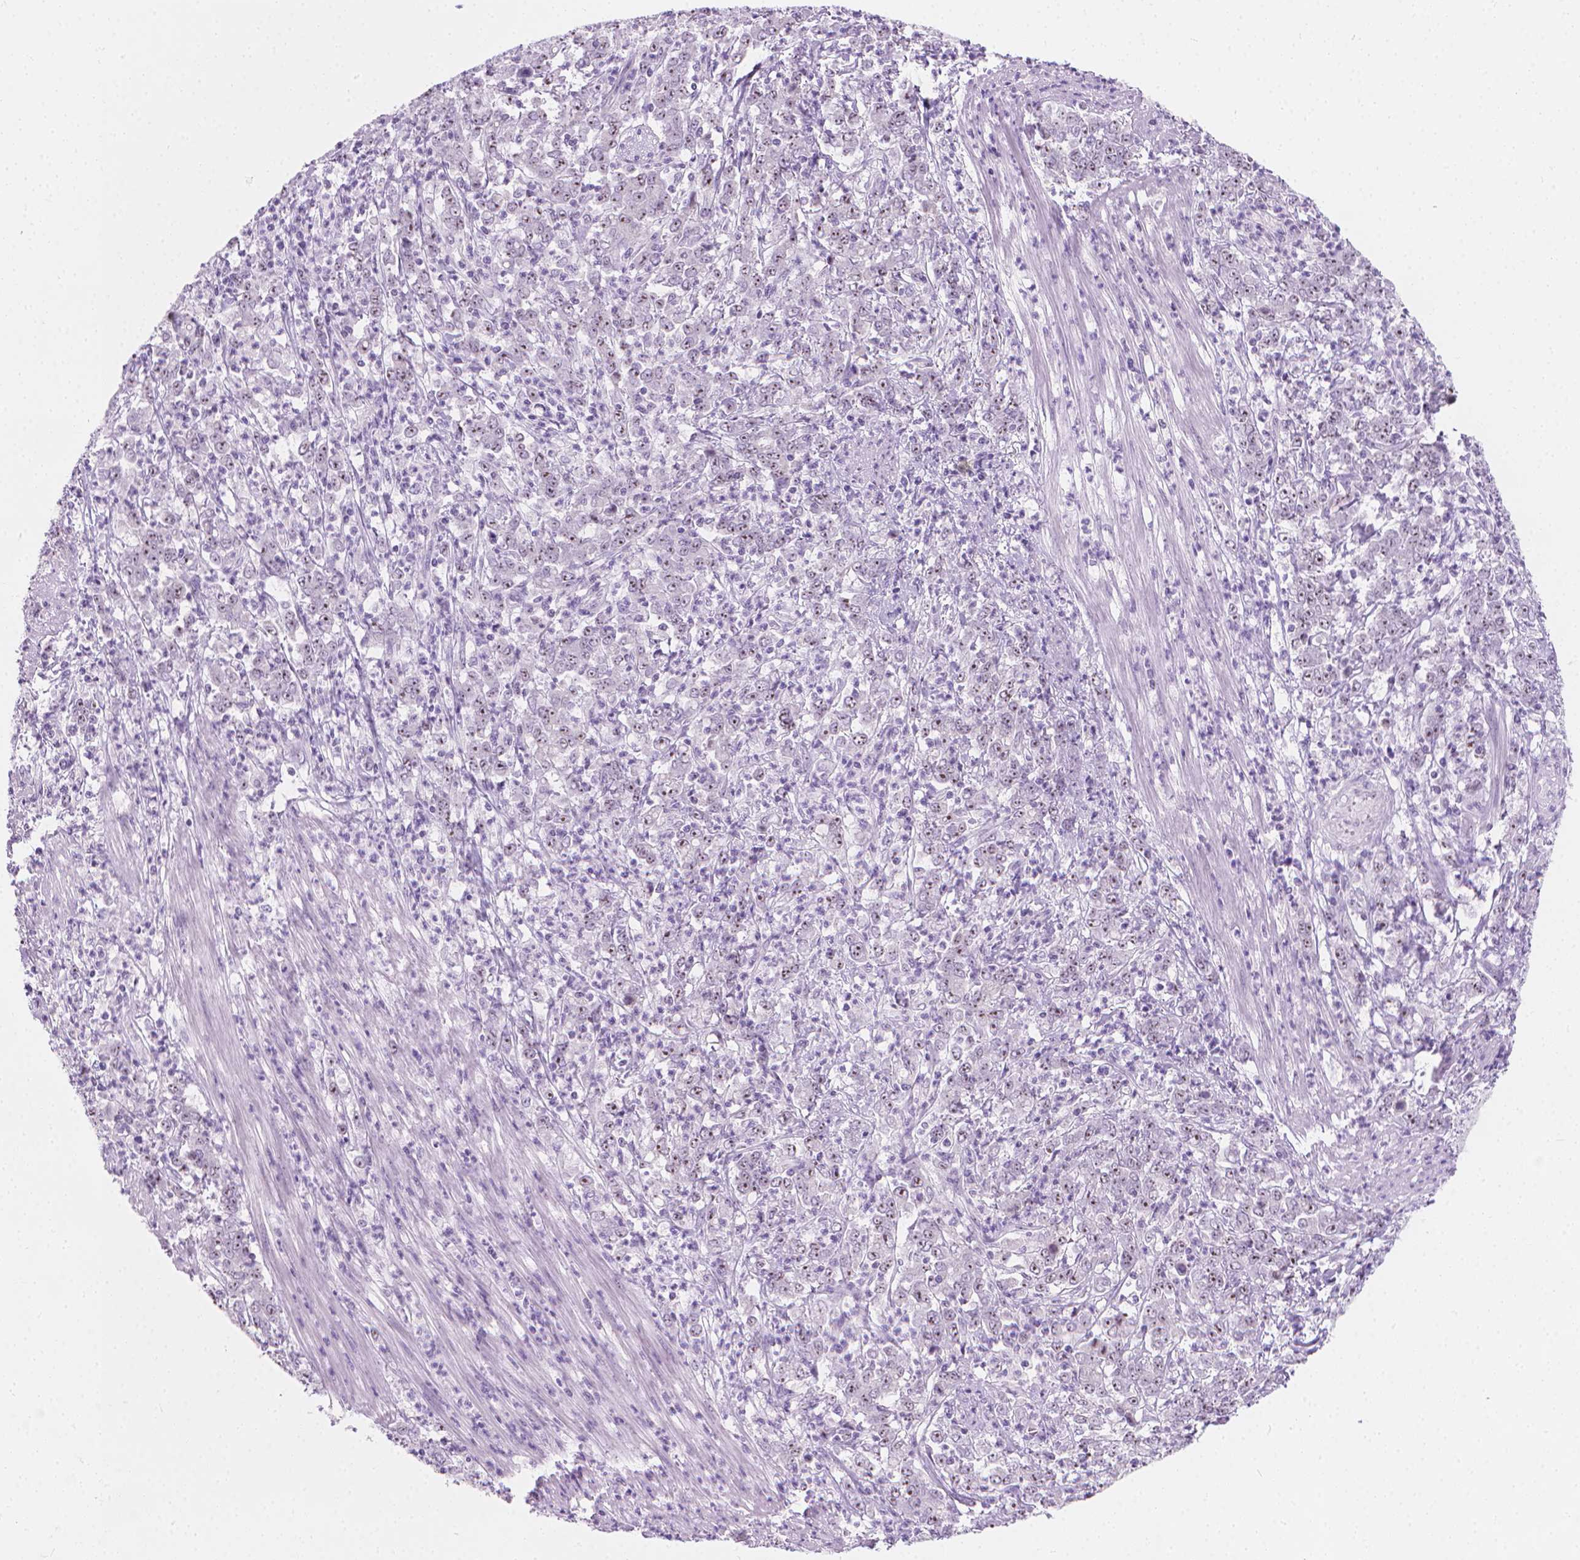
{"staining": {"intensity": "moderate", "quantity": "<25%", "location": "nuclear"}, "tissue": "stomach cancer", "cell_type": "Tumor cells", "image_type": "cancer", "snomed": [{"axis": "morphology", "description": "Adenocarcinoma, NOS"}, {"axis": "topography", "description": "Stomach, lower"}], "caption": "This image demonstrates IHC staining of adenocarcinoma (stomach), with low moderate nuclear positivity in approximately <25% of tumor cells.", "gene": "NOL7", "patient": {"sex": "female", "age": 71}}